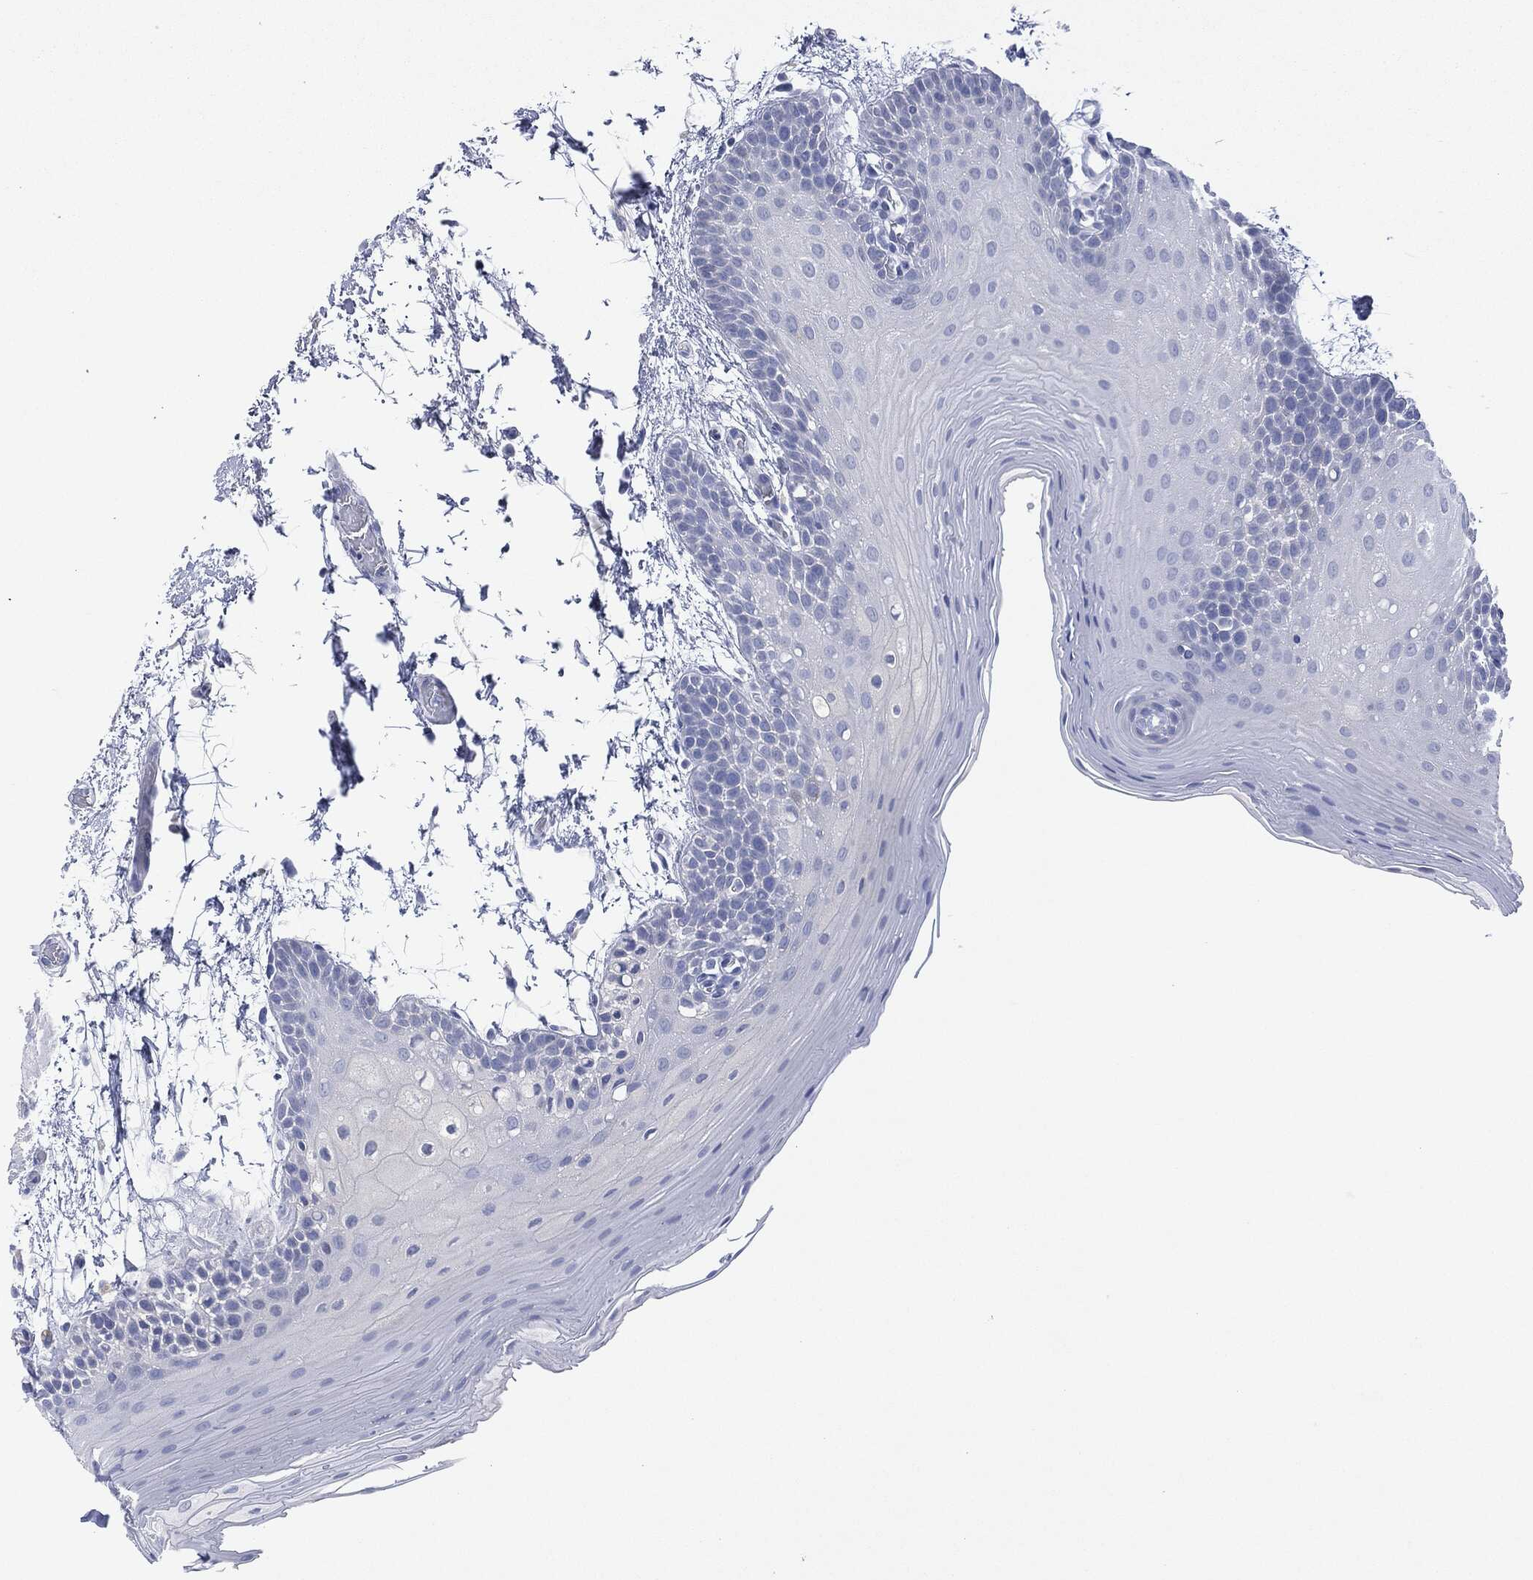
{"staining": {"intensity": "negative", "quantity": "none", "location": "none"}, "tissue": "oral mucosa", "cell_type": "Squamous epithelial cells", "image_type": "normal", "snomed": [{"axis": "morphology", "description": "Normal tissue, NOS"}, {"axis": "topography", "description": "Oral tissue"}], "caption": "Immunohistochemistry of normal oral mucosa shows no staining in squamous epithelial cells. (IHC, brightfield microscopy, high magnification).", "gene": "MUC16", "patient": {"sex": "male", "age": 62}}